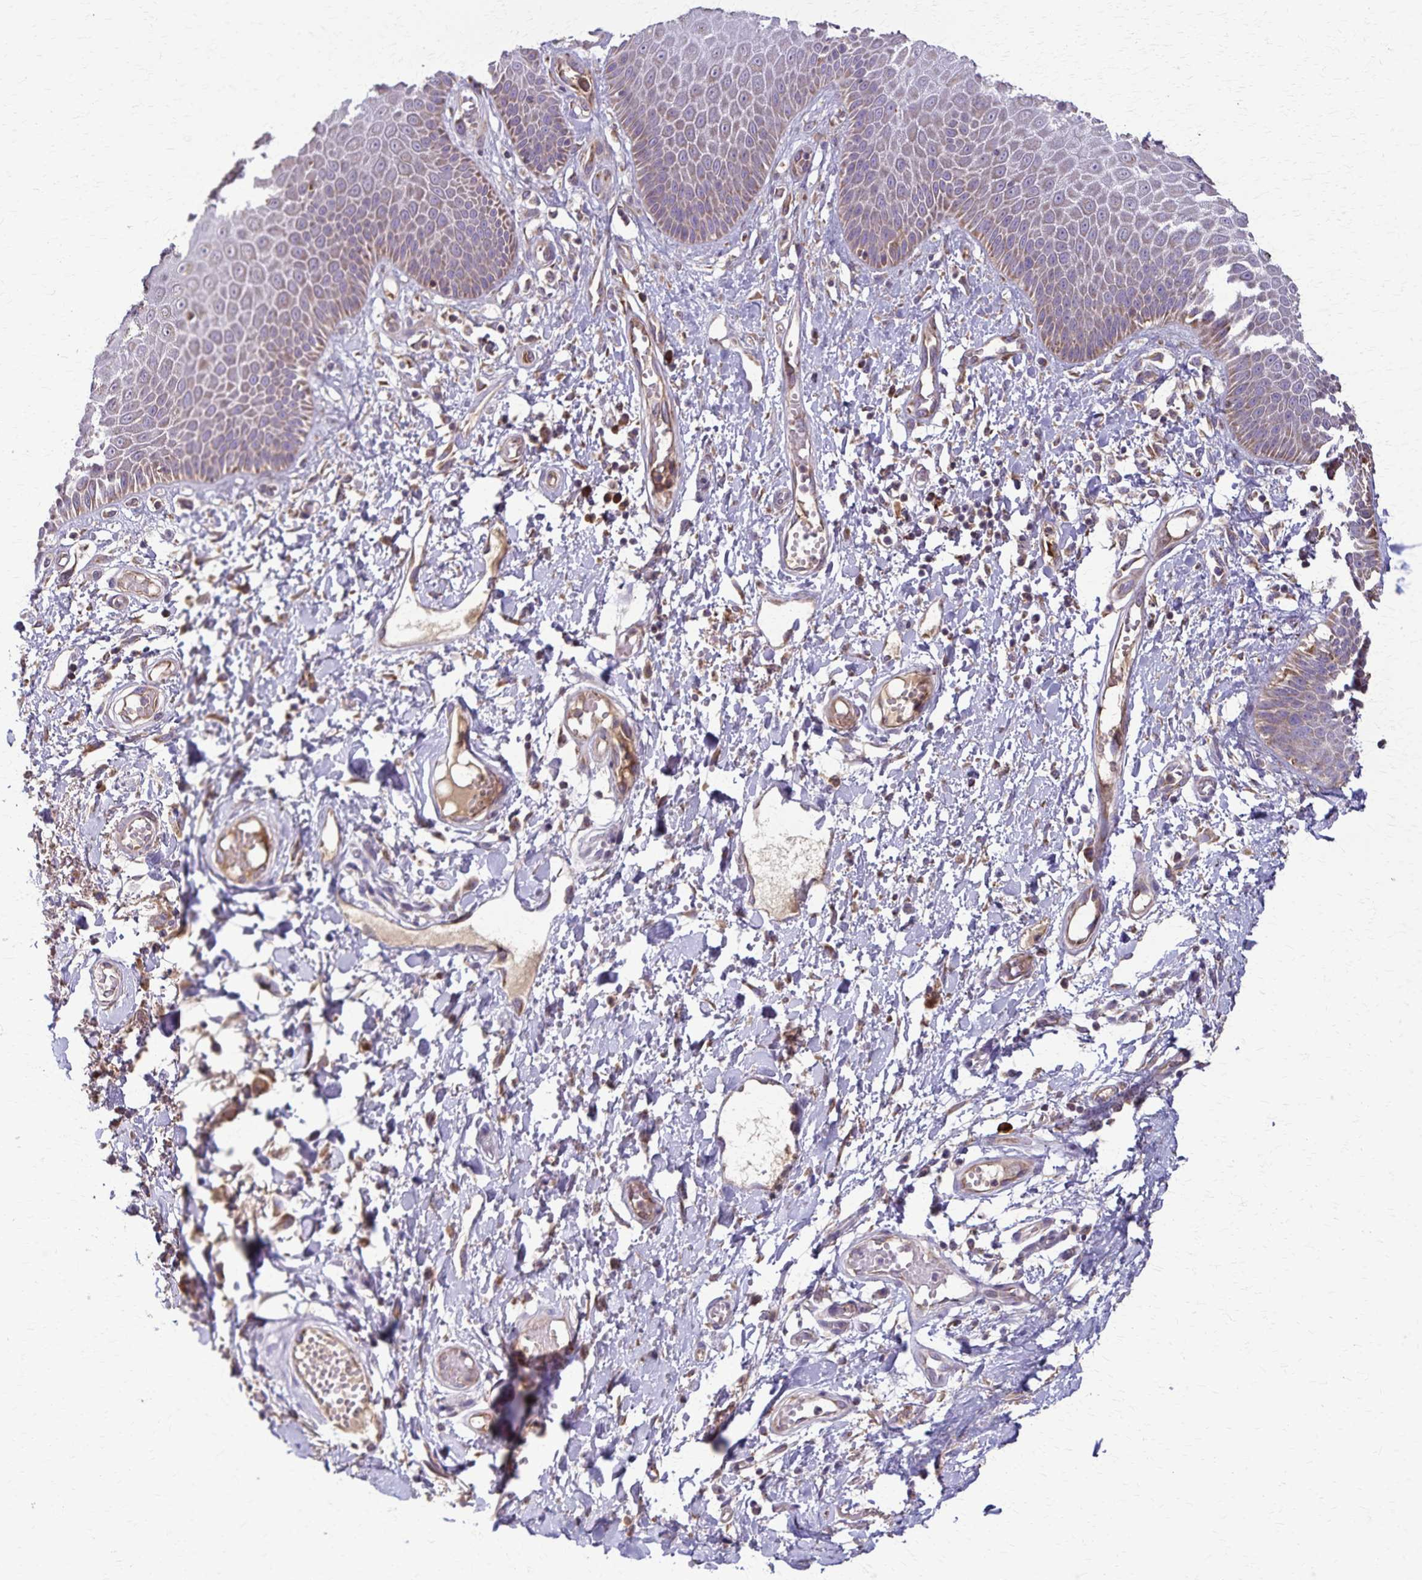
{"staining": {"intensity": "moderate", "quantity": "25%-75%", "location": "cytoplasmic/membranous"}, "tissue": "skin", "cell_type": "Epidermal cells", "image_type": "normal", "snomed": [{"axis": "morphology", "description": "Normal tissue, NOS"}, {"axis": "topography", "description": "Anal"}, {"axis": "topography", "description": "Peripheral nerve tissue"}], "caption": "Immunohistochemistry photomicrograph of normal human skin stained for a protein (brown), which exhibits medium levels of moderate cytoplasmic/membranous staining in about 25%-75% of epidermal cells.", "gene": "RNF10", "patient": {"sex": "male", "age": 78}}